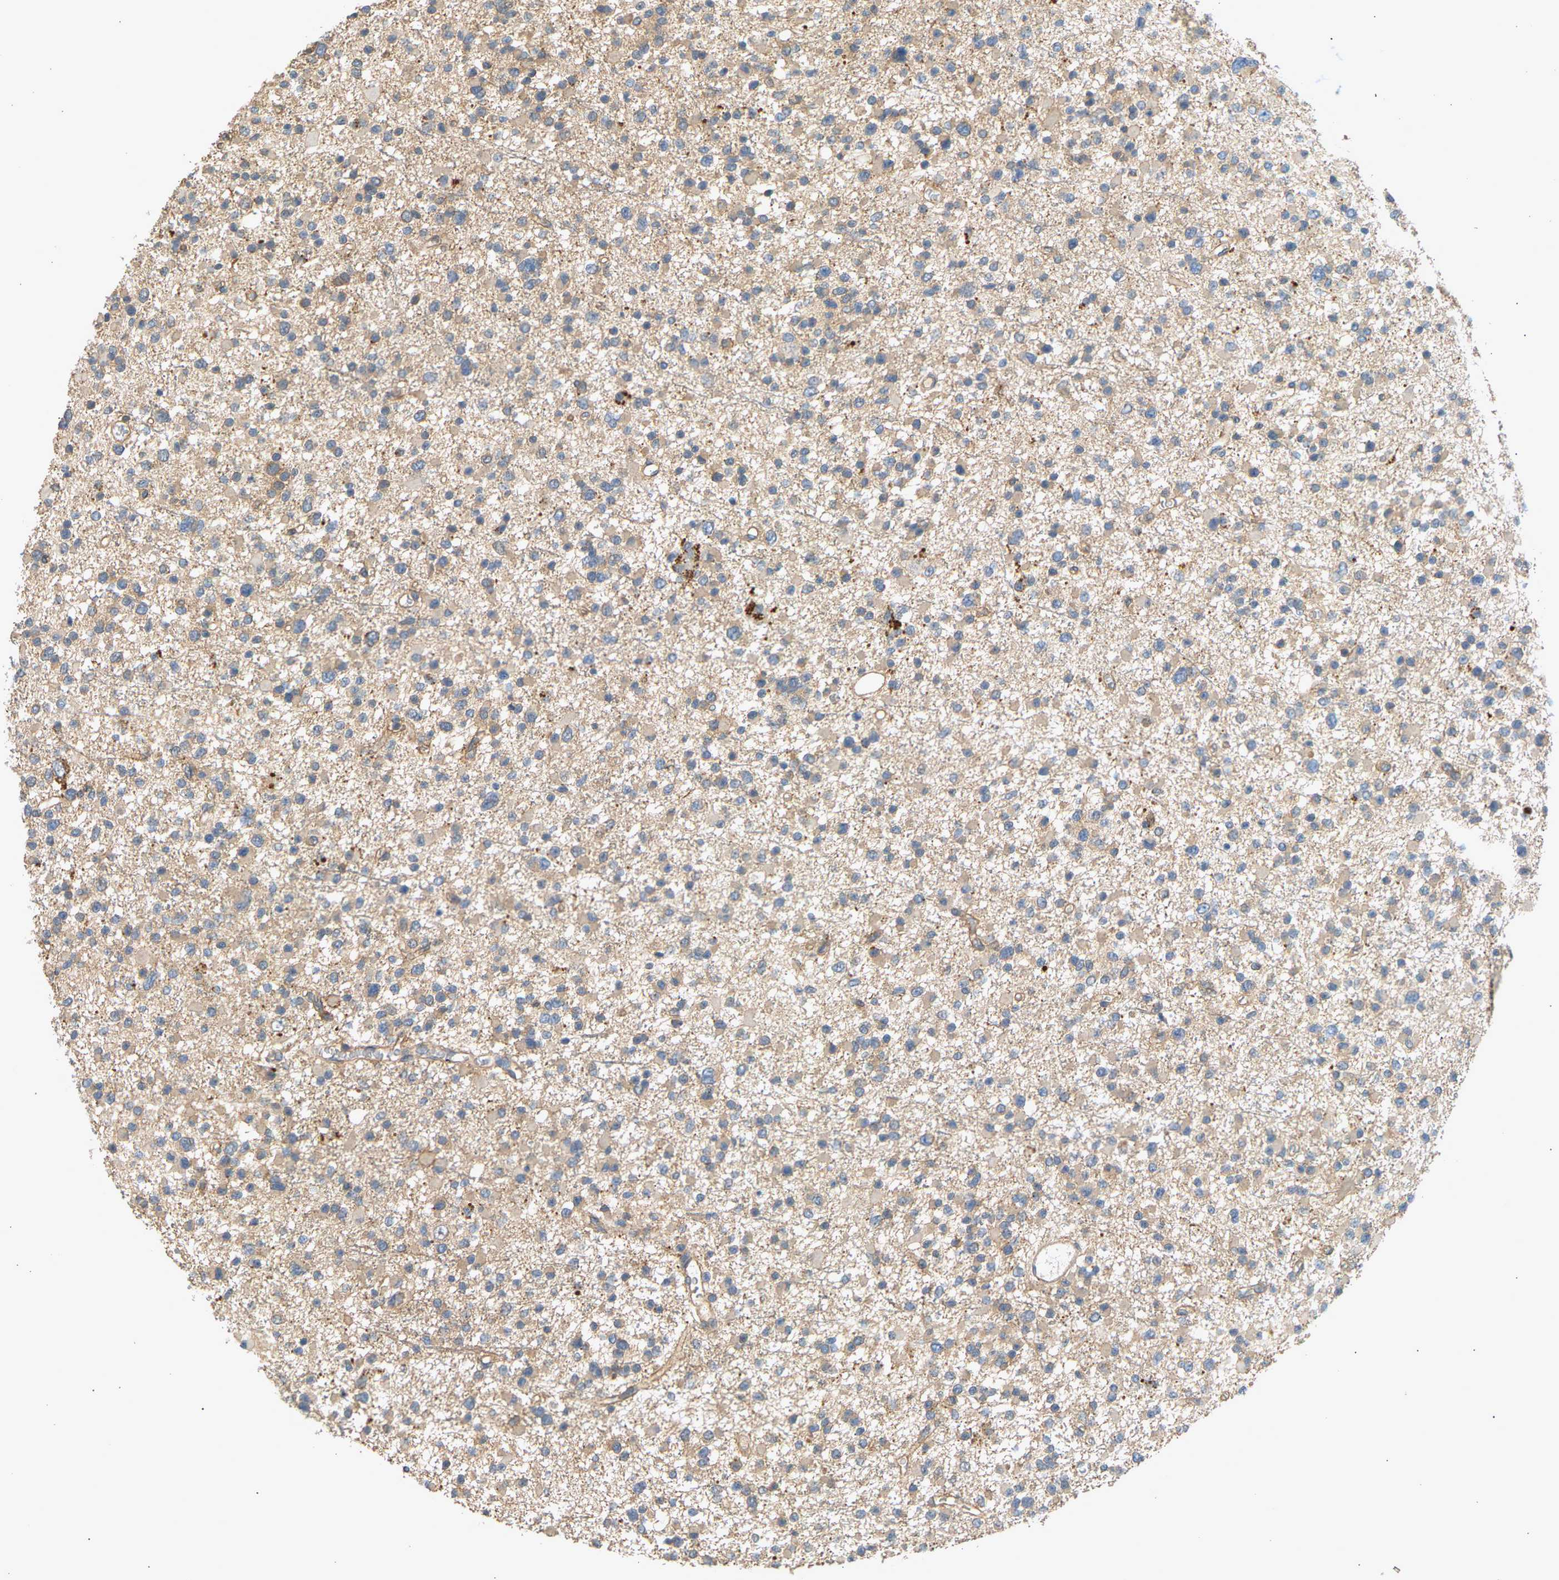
{"staining": {"intensity": "weak", "quantity": ">75%", "location": "cytoplasmic/membranous"}, "tissue": "glioma", "cell_type": "Tumor cells", "image_type": "cancer", "snomed": [{"axis": "morphology", "description": "Glioma, malignant, Low grade"}, {"axis": "topography", "description": "Brain"}], "caption": "High-power microscopy captured an immunohistochemistry (IHC) image of glioma, revealing weak cytoplasmic/membranous staining in about >75% of tumor cells.", "gene": "RGL1", "patient": {"sex": "female", "age": 22}}